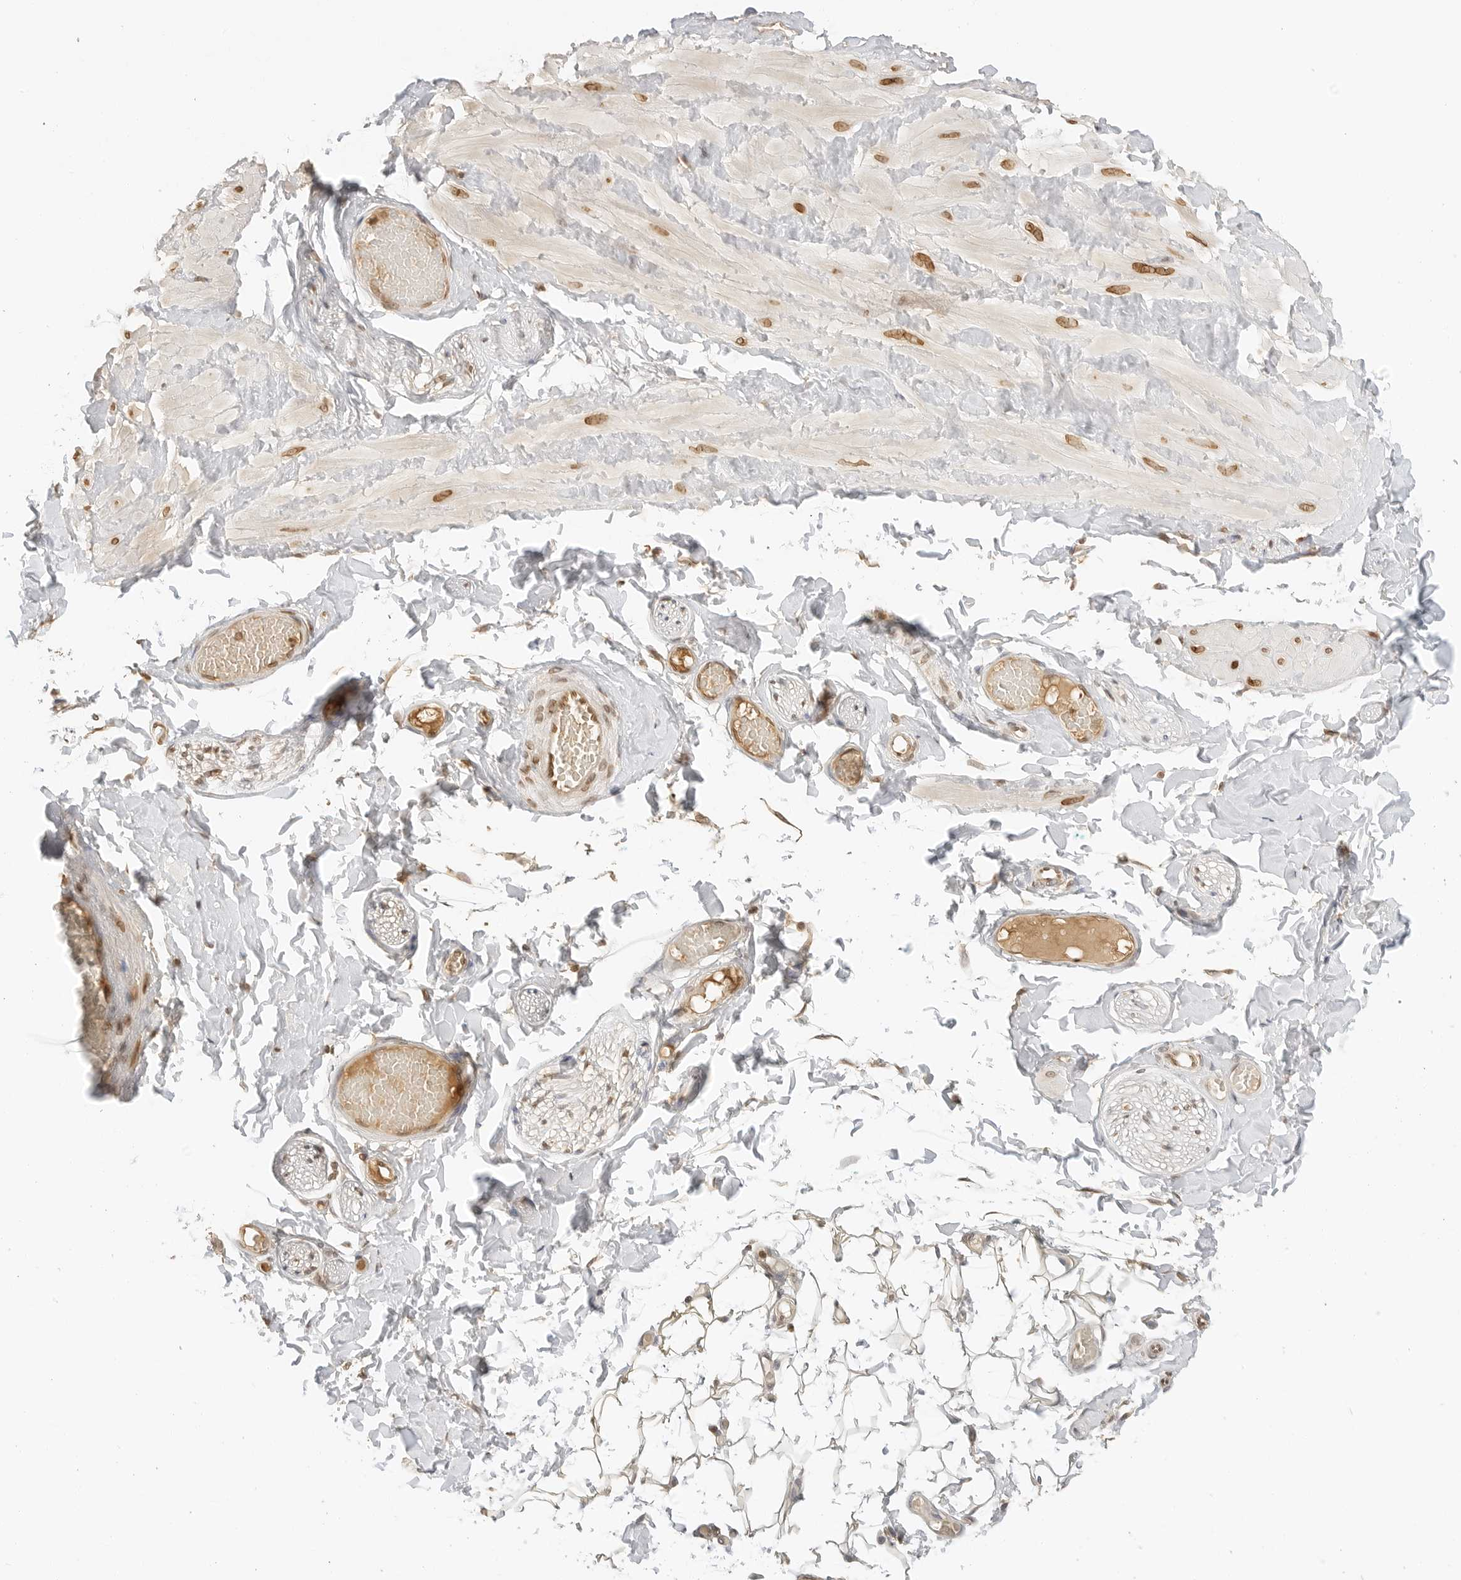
{"staining": {"intensity": "negative", "quantity": "none", "location": "none"}, "tissue": "adipose tissue", "cell_type": "Adipocytes", "image_type": "normal", "snomed": [{"axis": "morphology", "description": "Normal tissue, NOS"}, {"axis": "topography", "description": "Adipose tissue"}, {"axis": "topography", "description": "Vascular tissue"}, {"axis": "topography", "description": "Peripheral nerve tissue"}], "caption": "Immunohistochemical staining of benign adipose tissue displays no significant expression in adipocytes.", "gene": "POLH", "patient": {"sex": "male", "age": 25}}